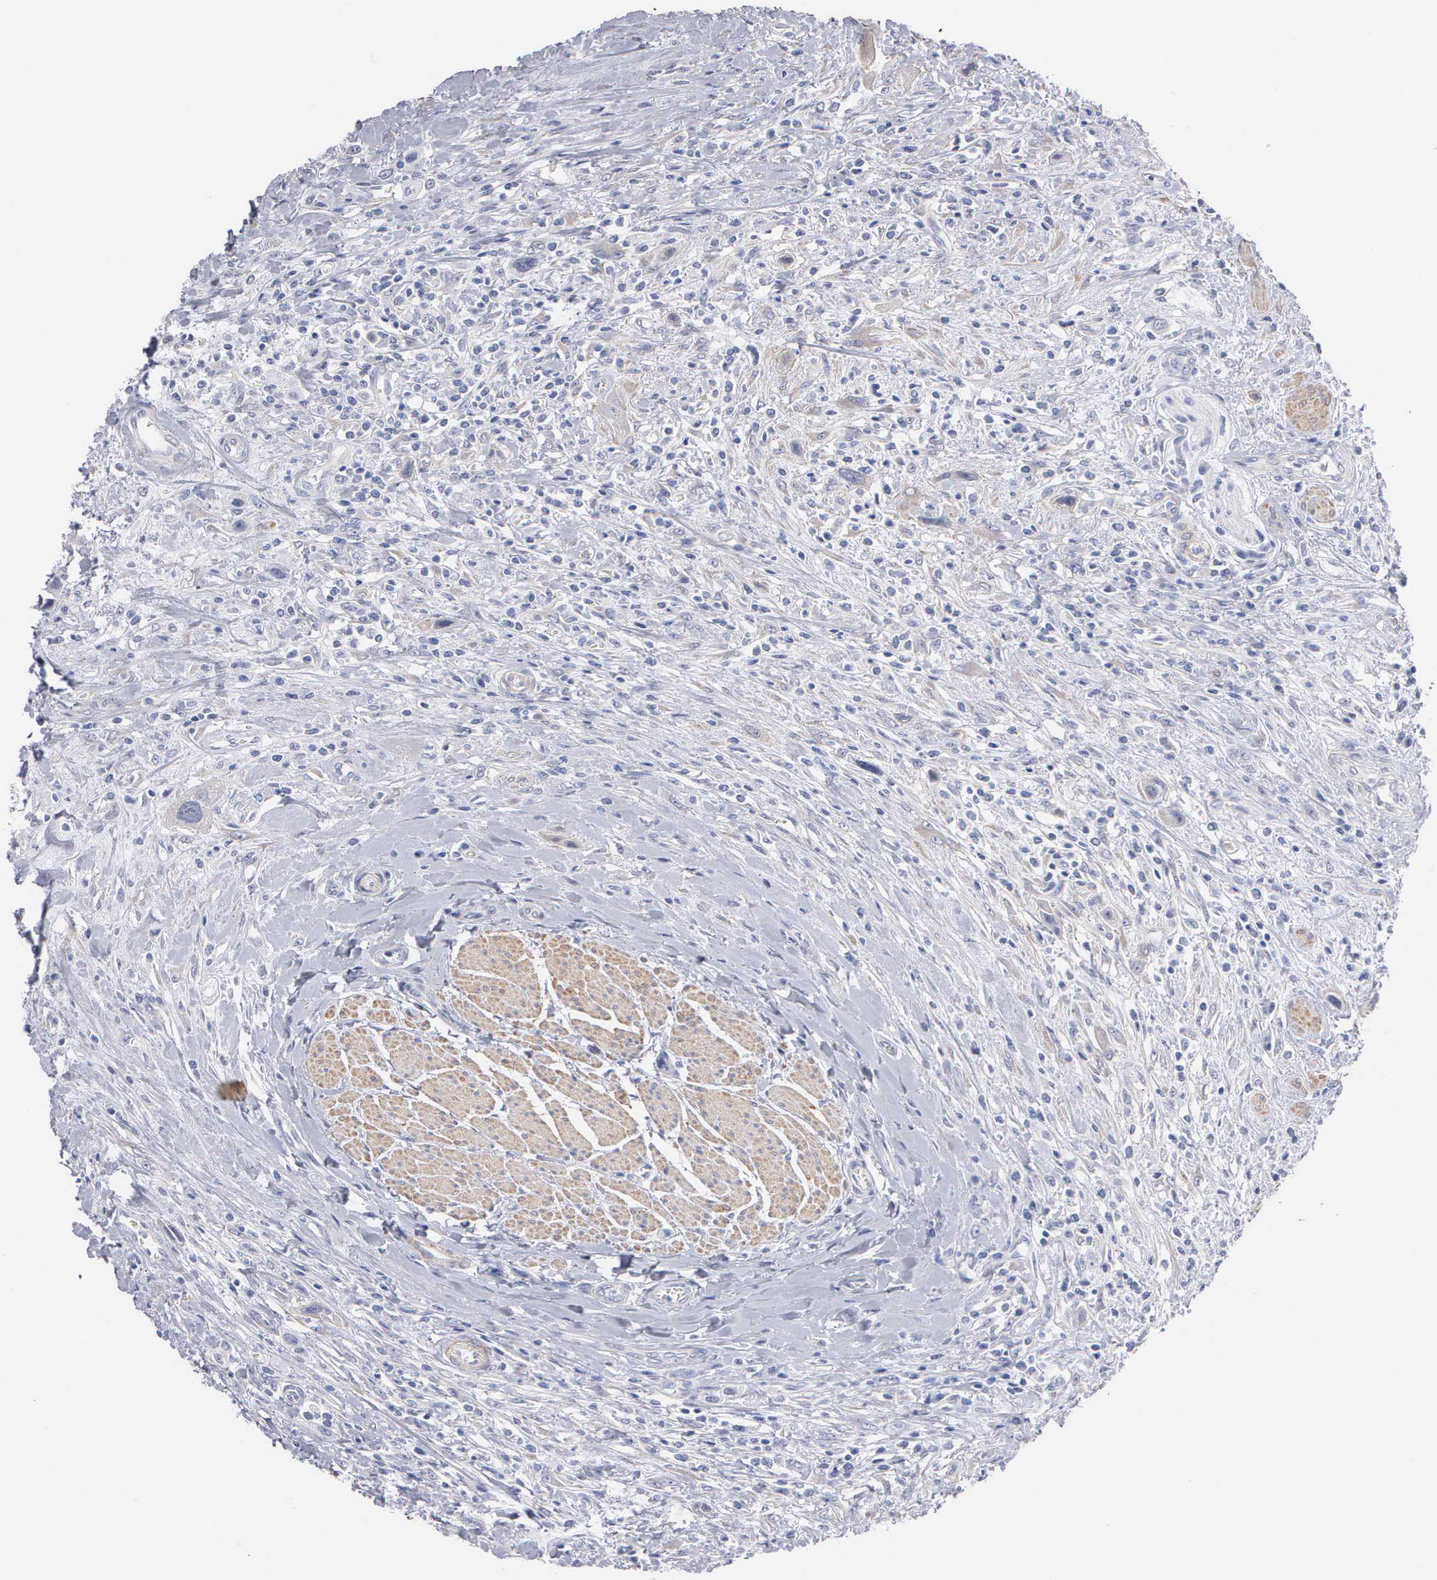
{"staining": {"intensity": "negative", "quantity": "none", "location": "none"}, "tissue": "urothelial cancer", "cell_type": "Tumor cells", "image_type": "cancer", "snomed": [{"axis": "morphology", "description": "Urothelial carcinoma, High grade"}, {"axis": "topography", "description": "Urinary bladder"}], "caption": "Immunohistochemistry (IHC) histopathology image of human urothelial cancer stained for a protein (brown), which demonstrates no positivity in tumor cells.", "gene": "ELFN2", "patient": {"sex": "male", "age": 50}}